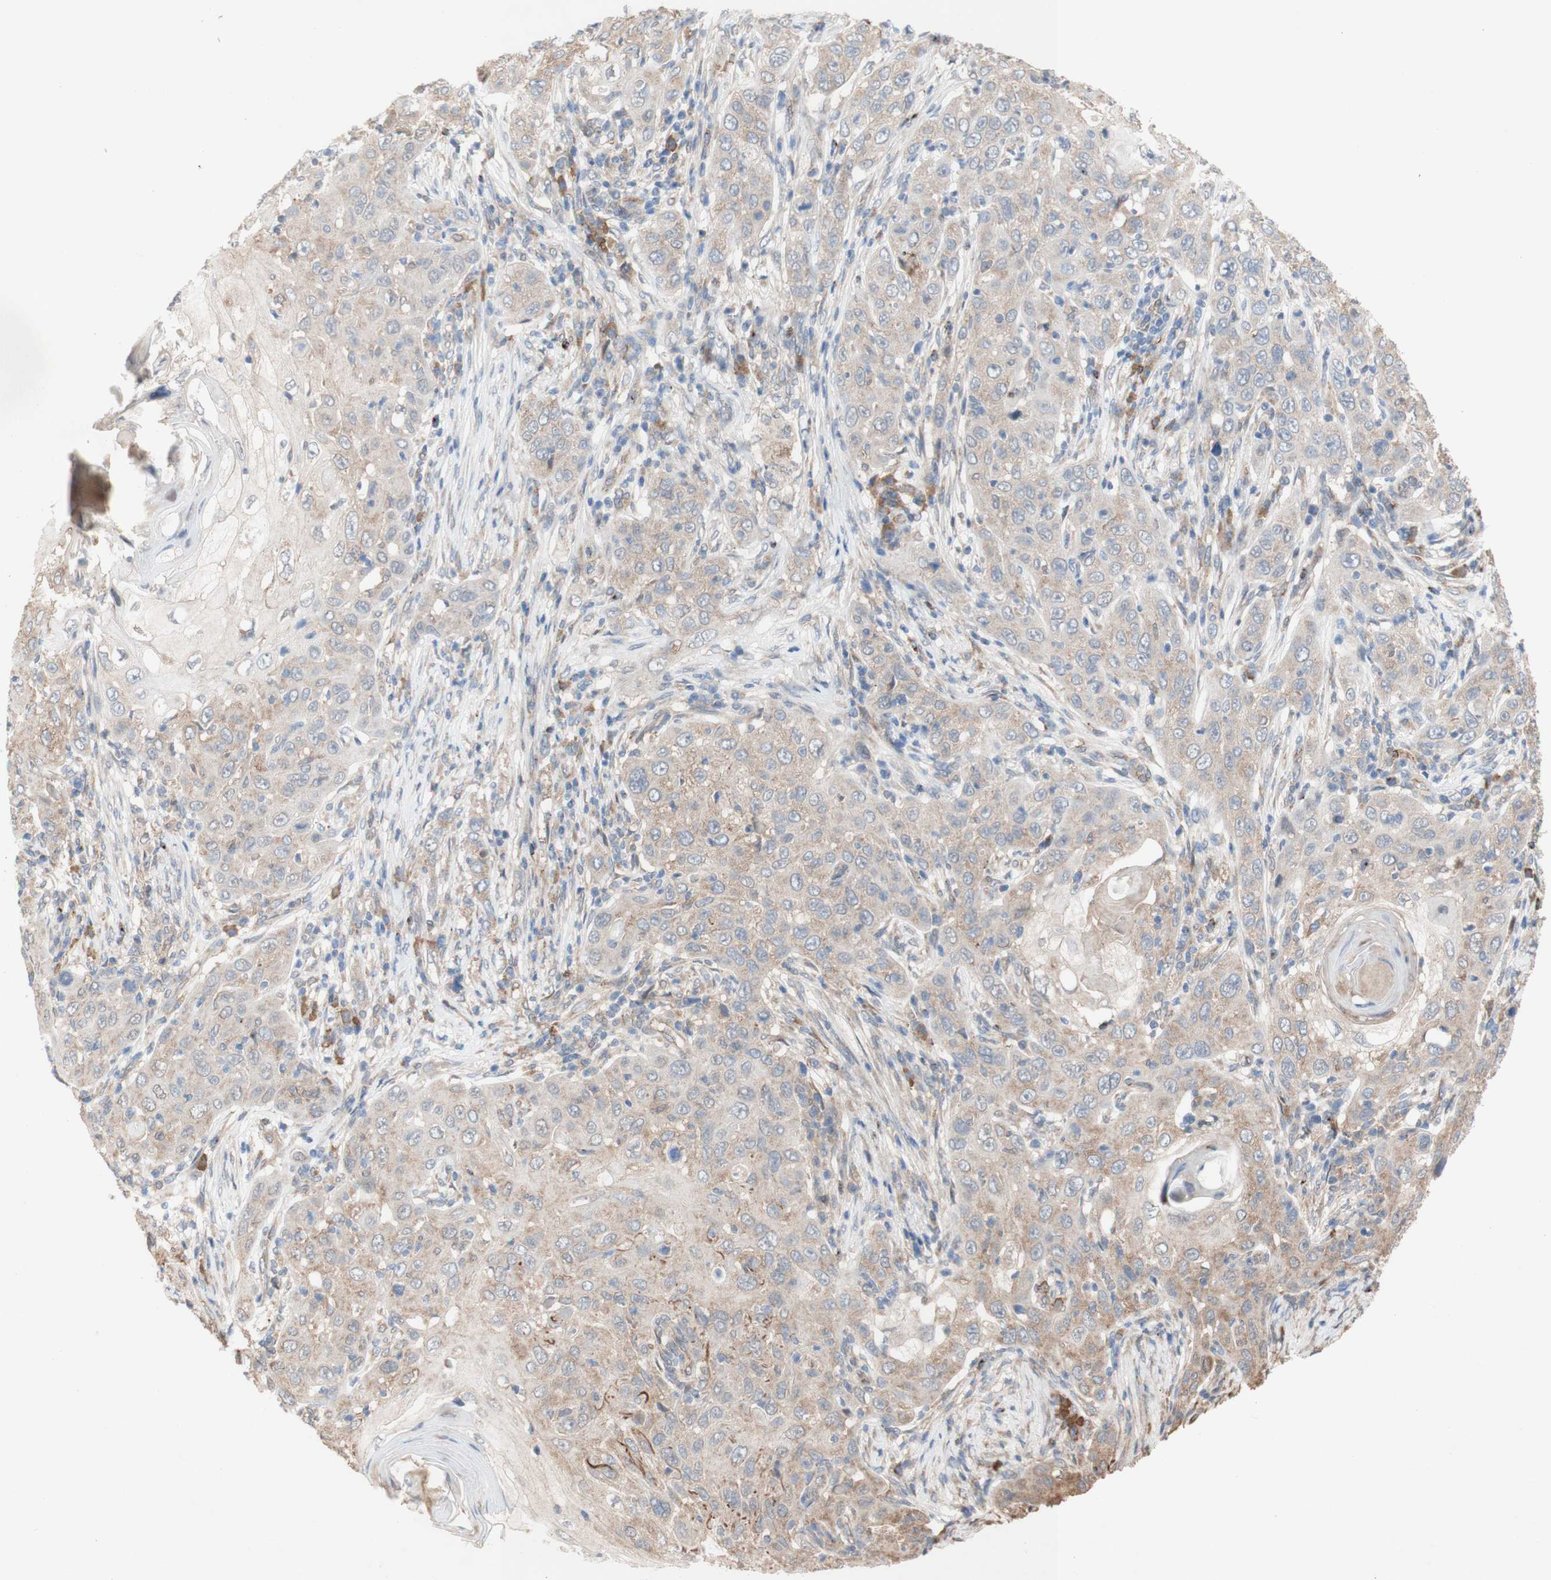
{"staining": {"intensity": "moderate", "quantity": ">75%", "location": "cytoplasmic/membranous"}, "tissue": "skin cancer", "cell_type": "Tumor cells", "image_type": "cancer", "snomed": [{"axis": "morphology", "description": "Squamous cell carcinoma, NOS"}, {"axis": "topography", "description": "Skin"}], "caption": "The histopathology image shows a brown stain indicating the presence of a protein in the cytoplasmic/membranous of tumor cells in skin squamous cell carcinoma.", "gene": "PDGFB", "patient": {"sex": "female", "age": 88}}